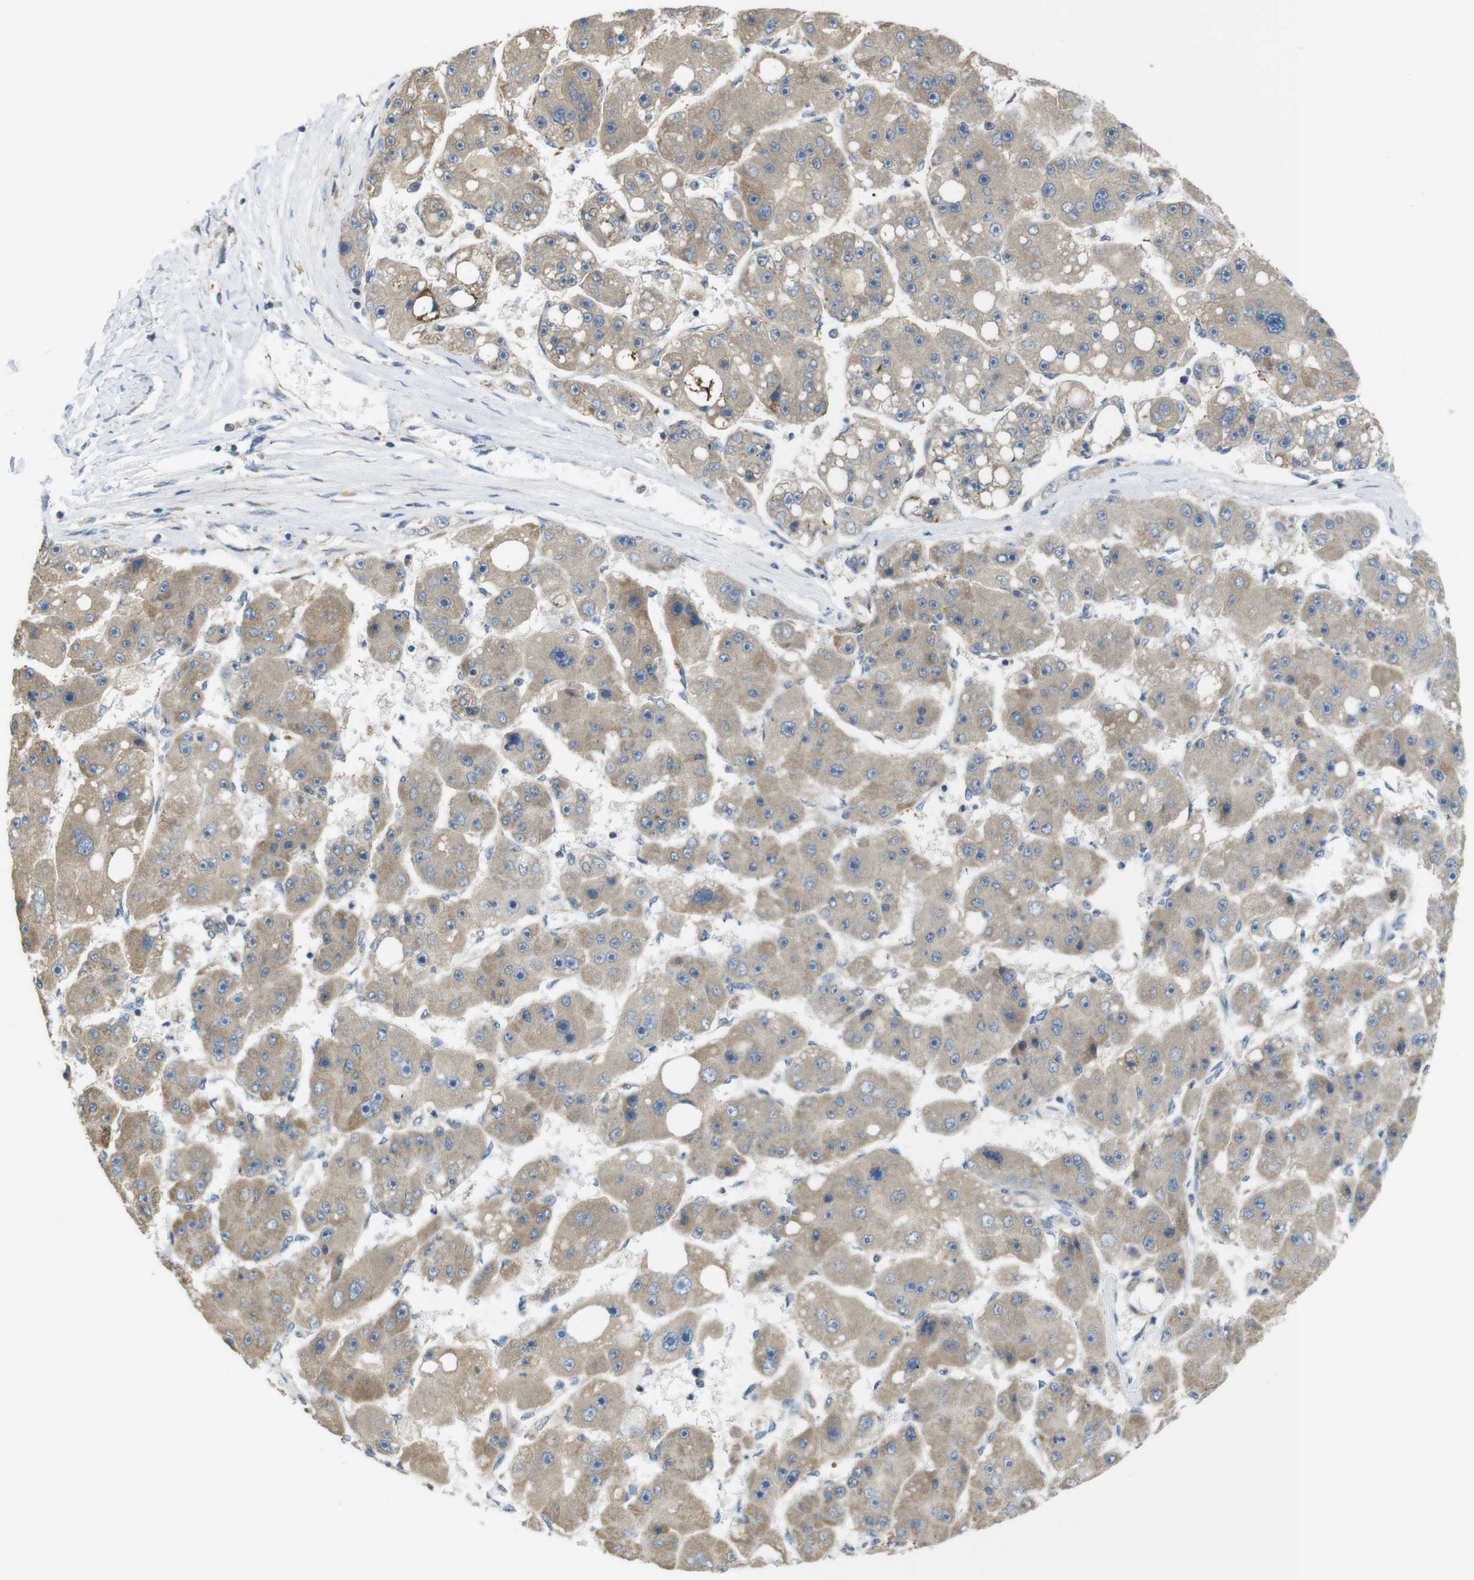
{"staining": {"intensity": "weak", "quantity": ">75%", "location": "cytoplasmic/membranous"}, "tissue": "liver cancer", "cell_type": "Tumor cells", "image_type": "cancer", "snomed": [{"axis": "morphology", "description": "Carcinoma, Hepatocellular, NOS"}, {"axis": "topography", "description": "Liver"}], "caption": "The micrograph displays immunohistochemical staining of liver cancer. There is weak cytoplasmic/membranous staining is appreciated in approximately >75% of tumor cells.", "gene": "MARCHF1", "patient": {"sex": "female", "age": 61}}